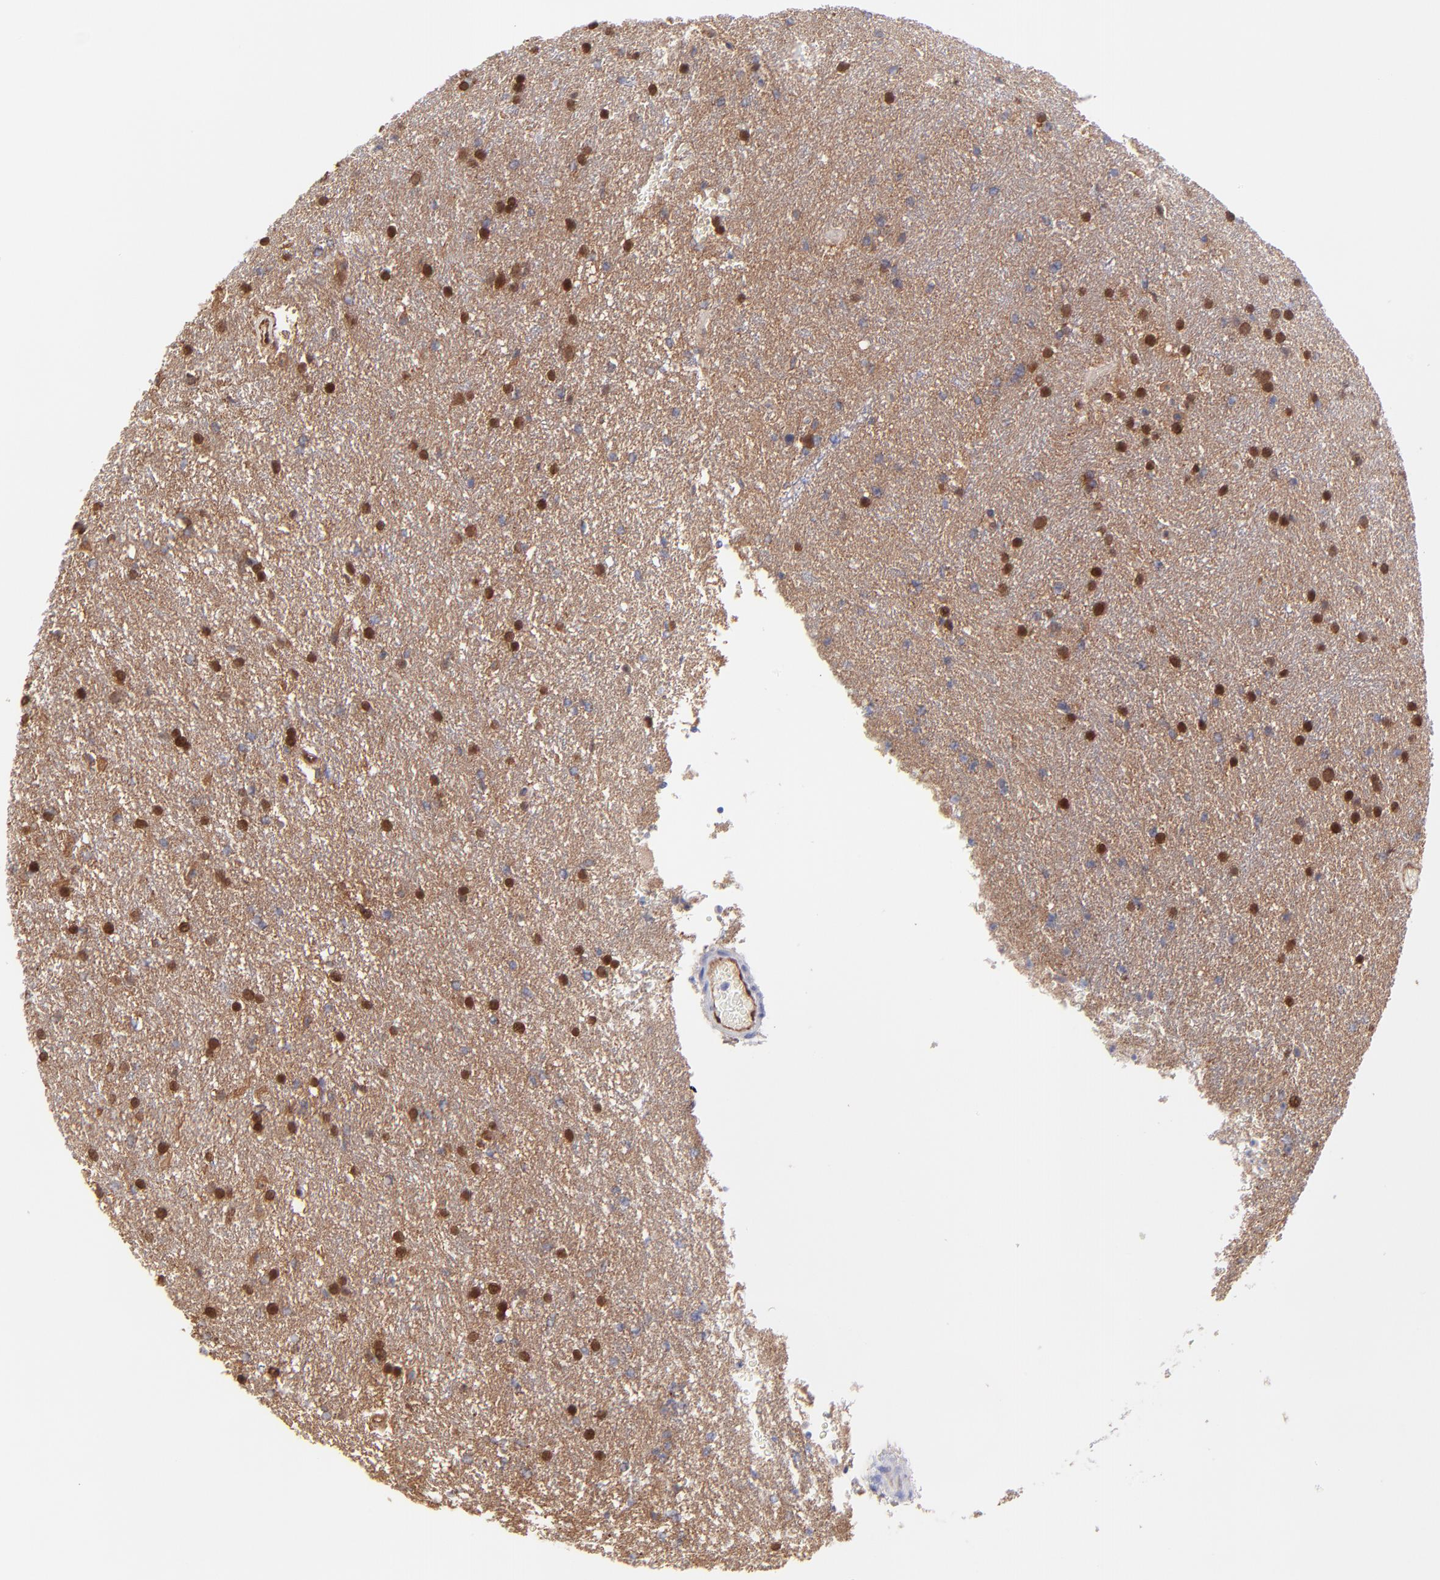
{"staining": {"intensity": "strong", "quantity": ">75%", "location": "nuclear"}, "tissue": "glioma", "cell_type": "Tumor cells", "image_type": "cancer", "snomed": [{"axis": "morphology", "description": "Glioma, malignant, High grade"}, {"axis": "topography", "description": "Brain"}], "caption": "The immunohistochemical stain labels strong nuclear expression in tumor cells of malignant glioma (high-grade) tissue. The protein is shown in brown color, while the nuclei are stained blue.", "gene": "HYAL1", "patient": {"sex": "female", "age": 50}}